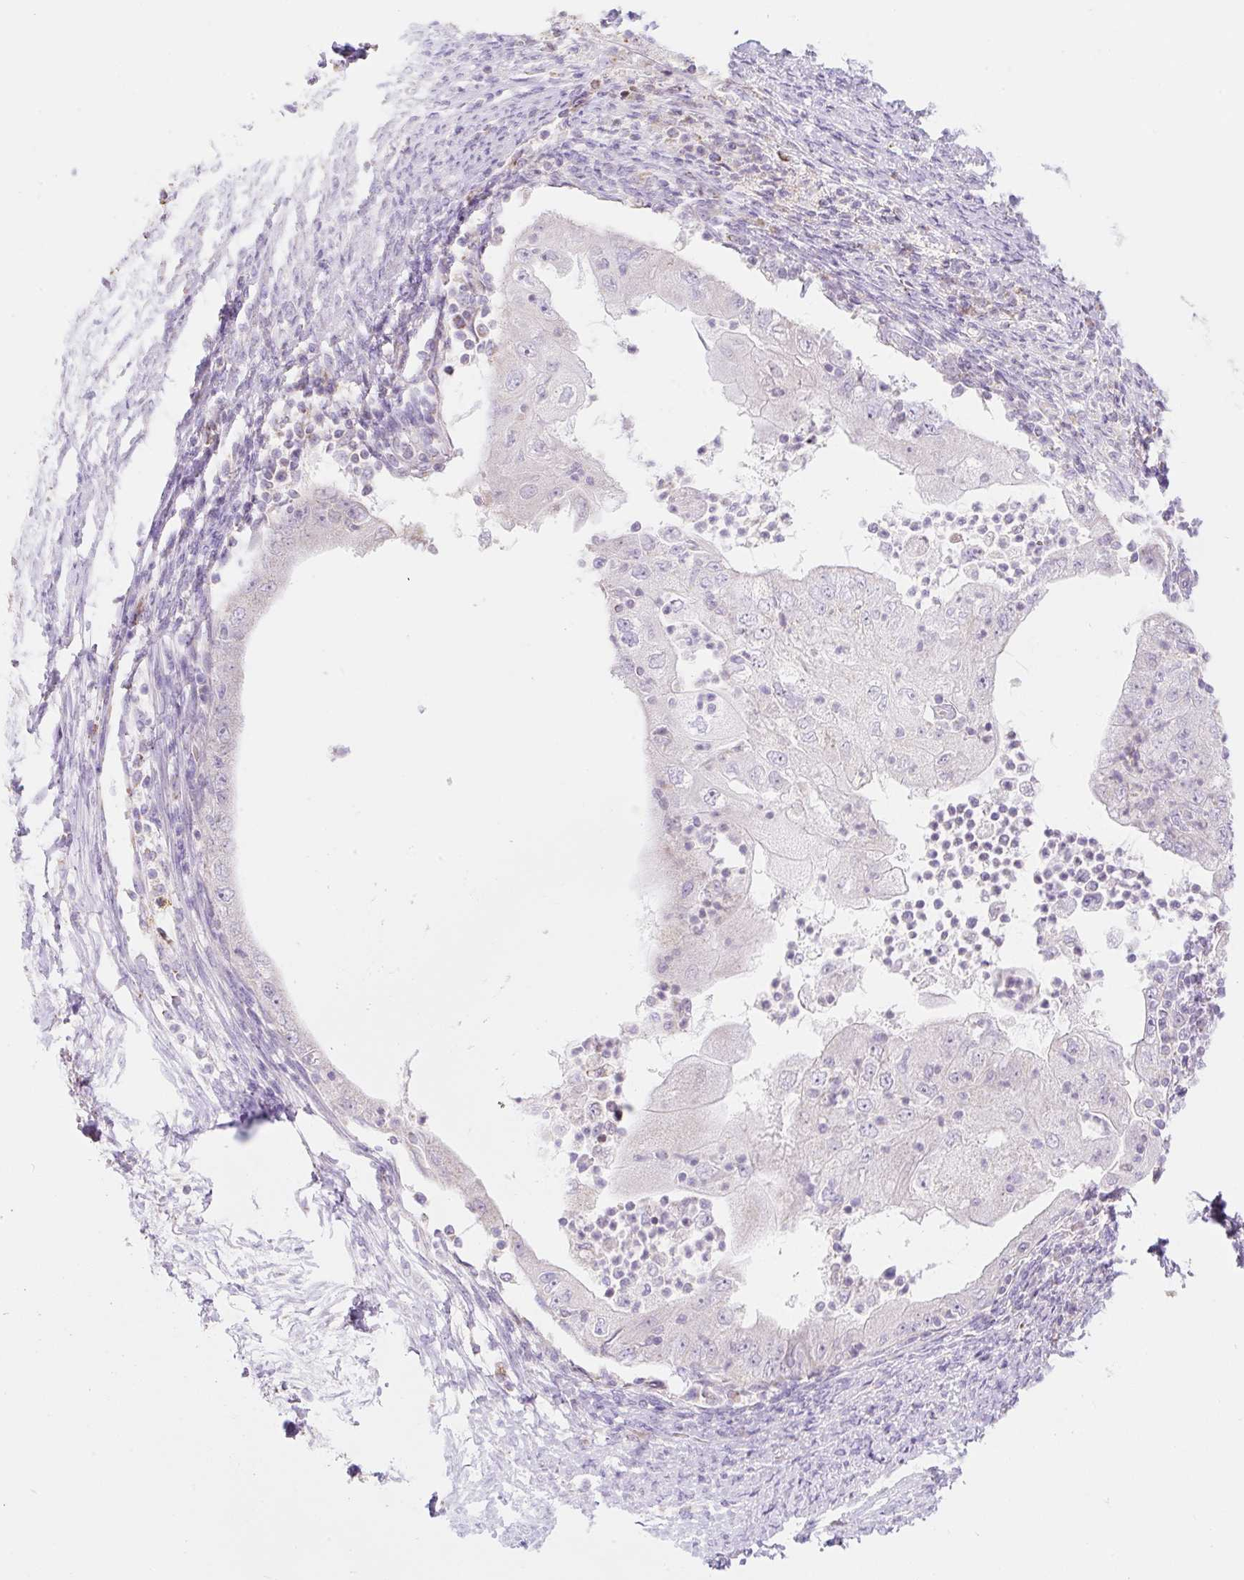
{"staining": {"intensity": "negative", "quantity": "none", "location": "none"}, "tissue": "endometrial cancer", "cell_type": "Tumor cells", "image_type": "cancer", "snomed": [{"axis": "morphology", "description": "Adenocarcinoma, NOS"}, {"axis": "topography", "description": "Endometrium"}], "caption": "An immunohistochemistry (IHC) photomicrograph of endometrial cancer (adenocarcinoma) is shown. There is no staining in tumor cells of endometrial cancer (adenocarcinoma).", "gene": "DHX35", "patient": {"sex": "female", "age": 70}}